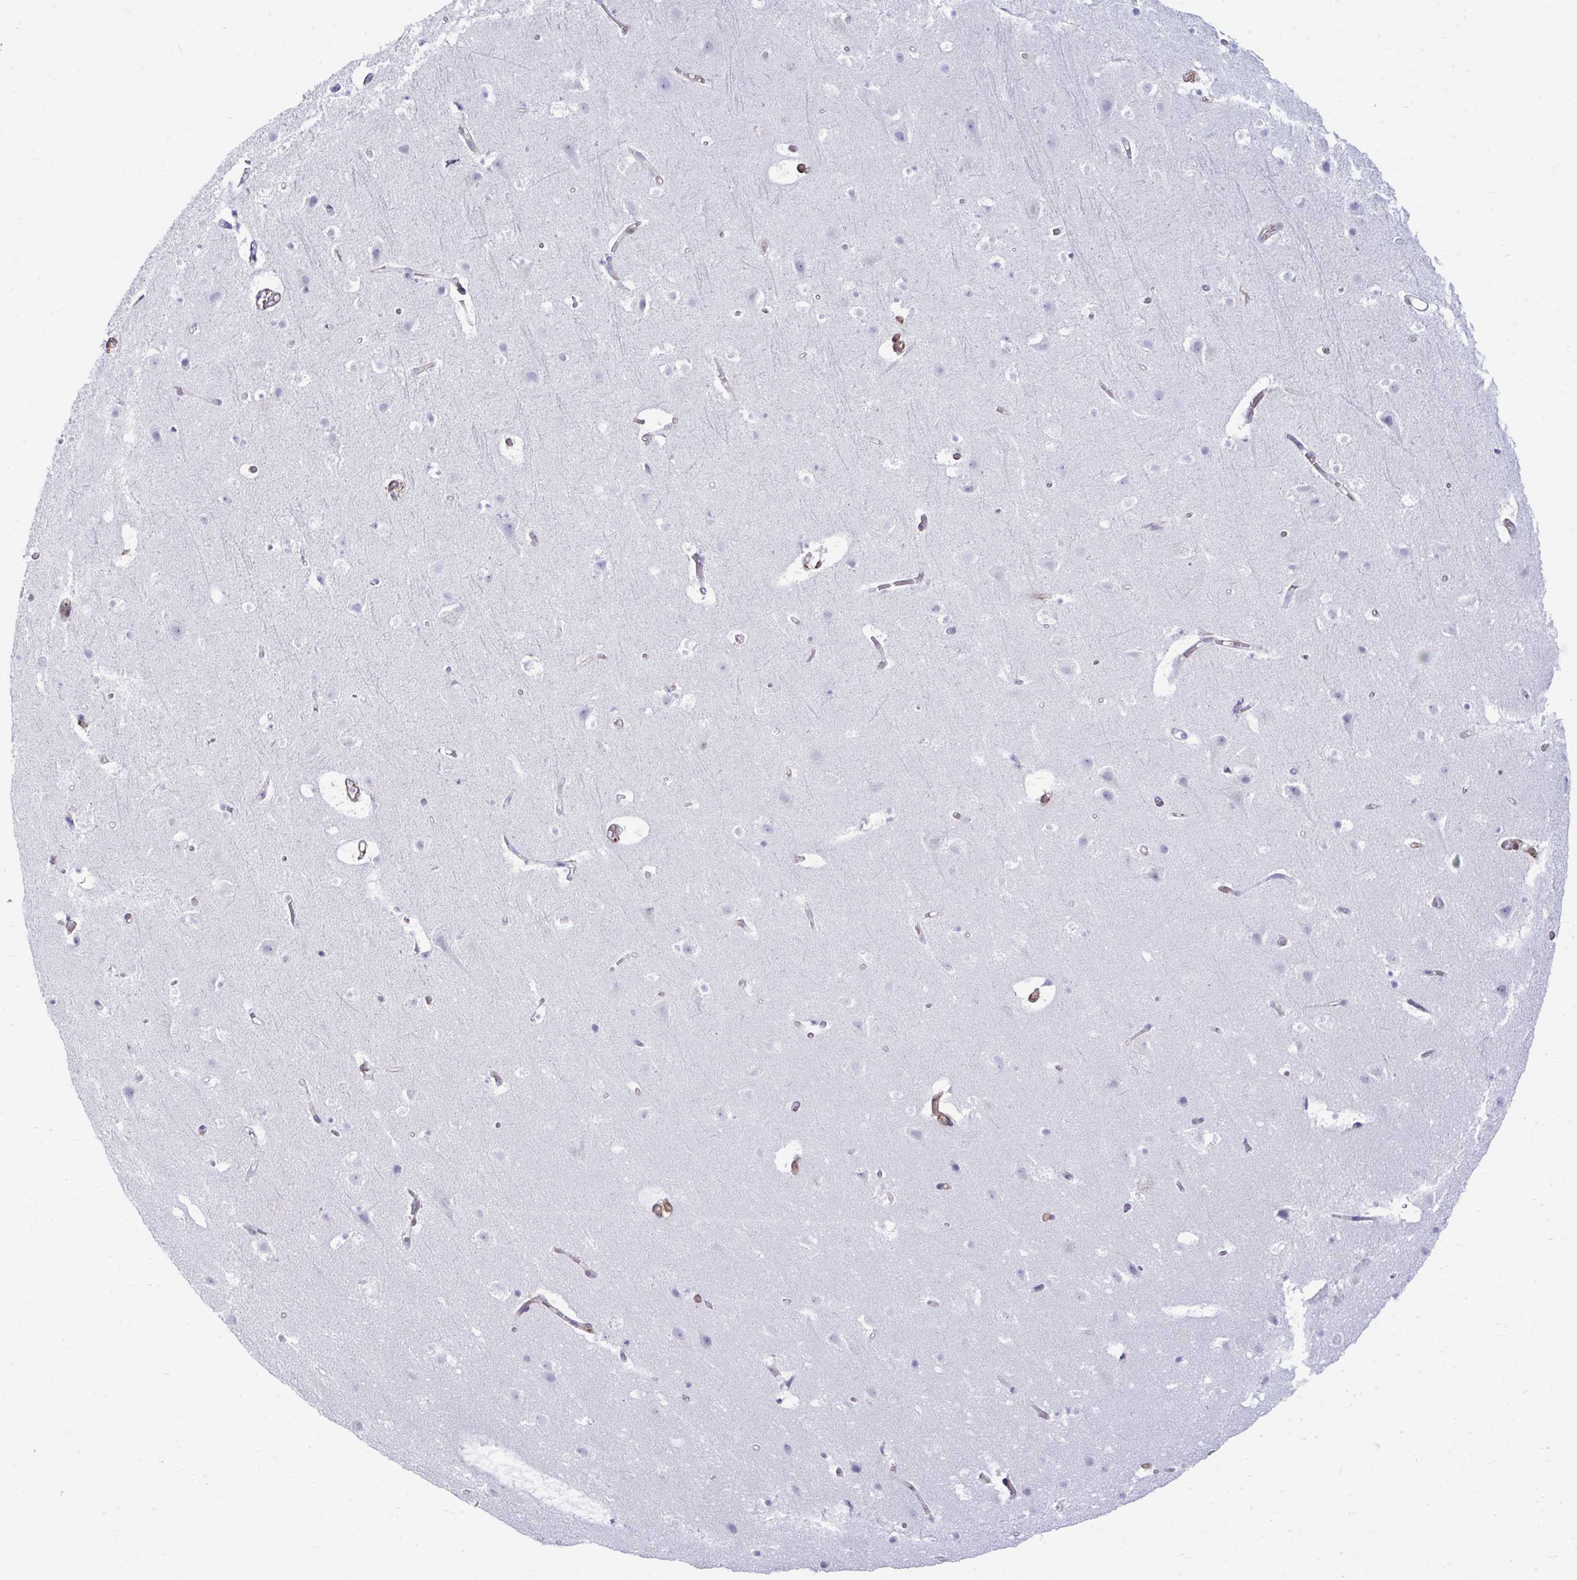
{"staining": {"intensity": "negative", "quantity": "none", "location": "none"}, "tissue": "cerebral cortex", "cell_type": "Endothelial cells", "image_type": "normal", "snomed": [{"axis": "morphology", "description": "Normal tissue, NOS"}, {"axis": "topography", "description": "Cerebral cortex"}], "caption": "The histopathology image demonstrates no staining of endothelial cells in unremarkable cerebral cortex.", "gene": "UBL3", "patient": {"sex": "female", "age": 42}}